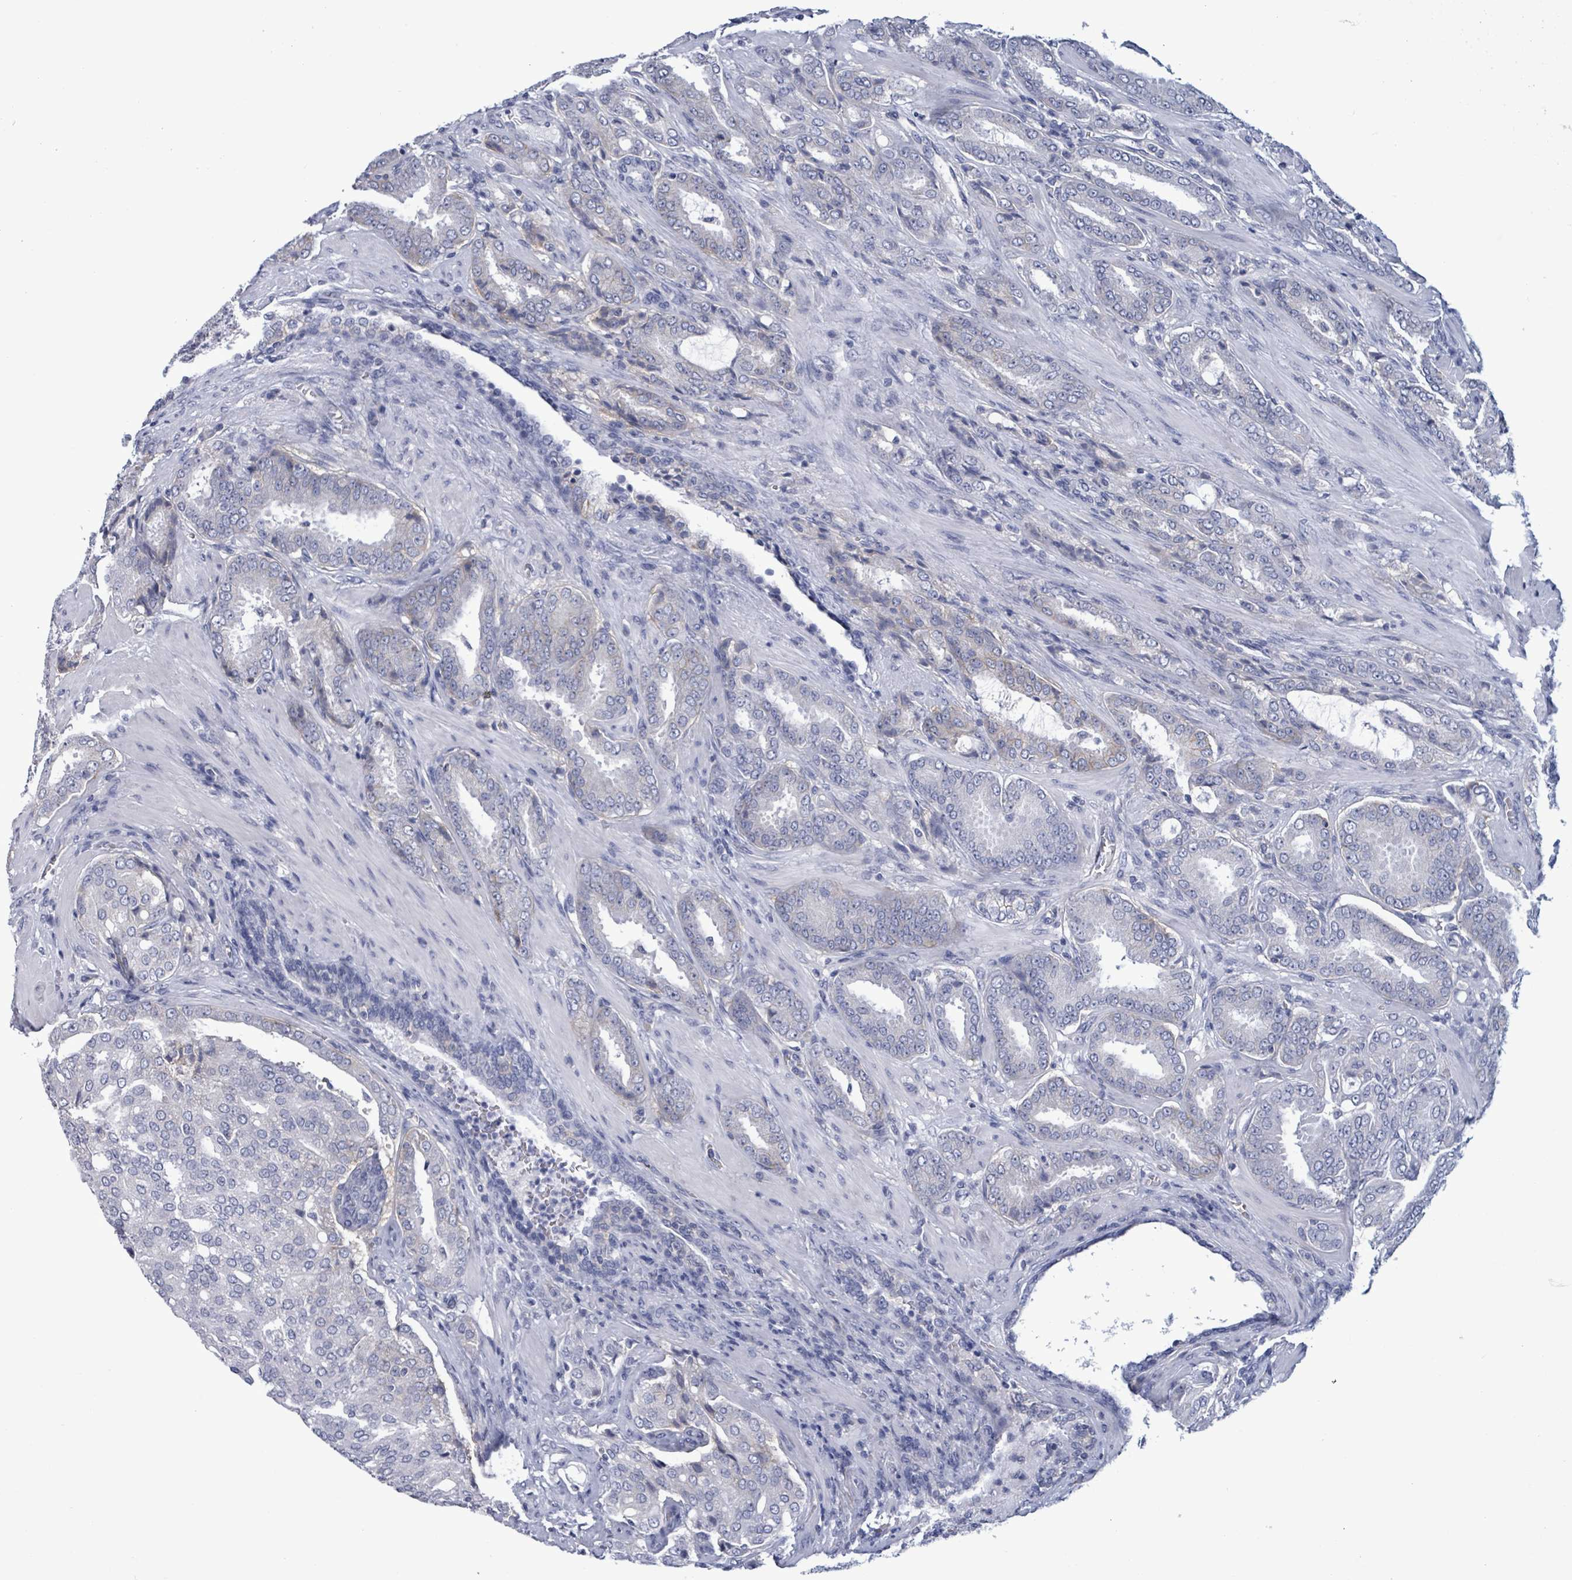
{"staining": {"intensity": "negative", "quantity": "none", "location": "none"}, "tissue": "prostate cancer", "cell_type": "Tumor cells", "image_type": "cancer", "snomed": [{"axis": "morphology", "description": "Adenocarcinoma, High grade"}, {"axis": "topography", "description": "Prostate"}], "caption": "Prostate cancer (adenocarcinoma (high-grade)) was stained to show a protein in brown. There is no significant positivity in tumor cells.", "gene": "BSG", "patient": {"sex": "male", "age": 68}}